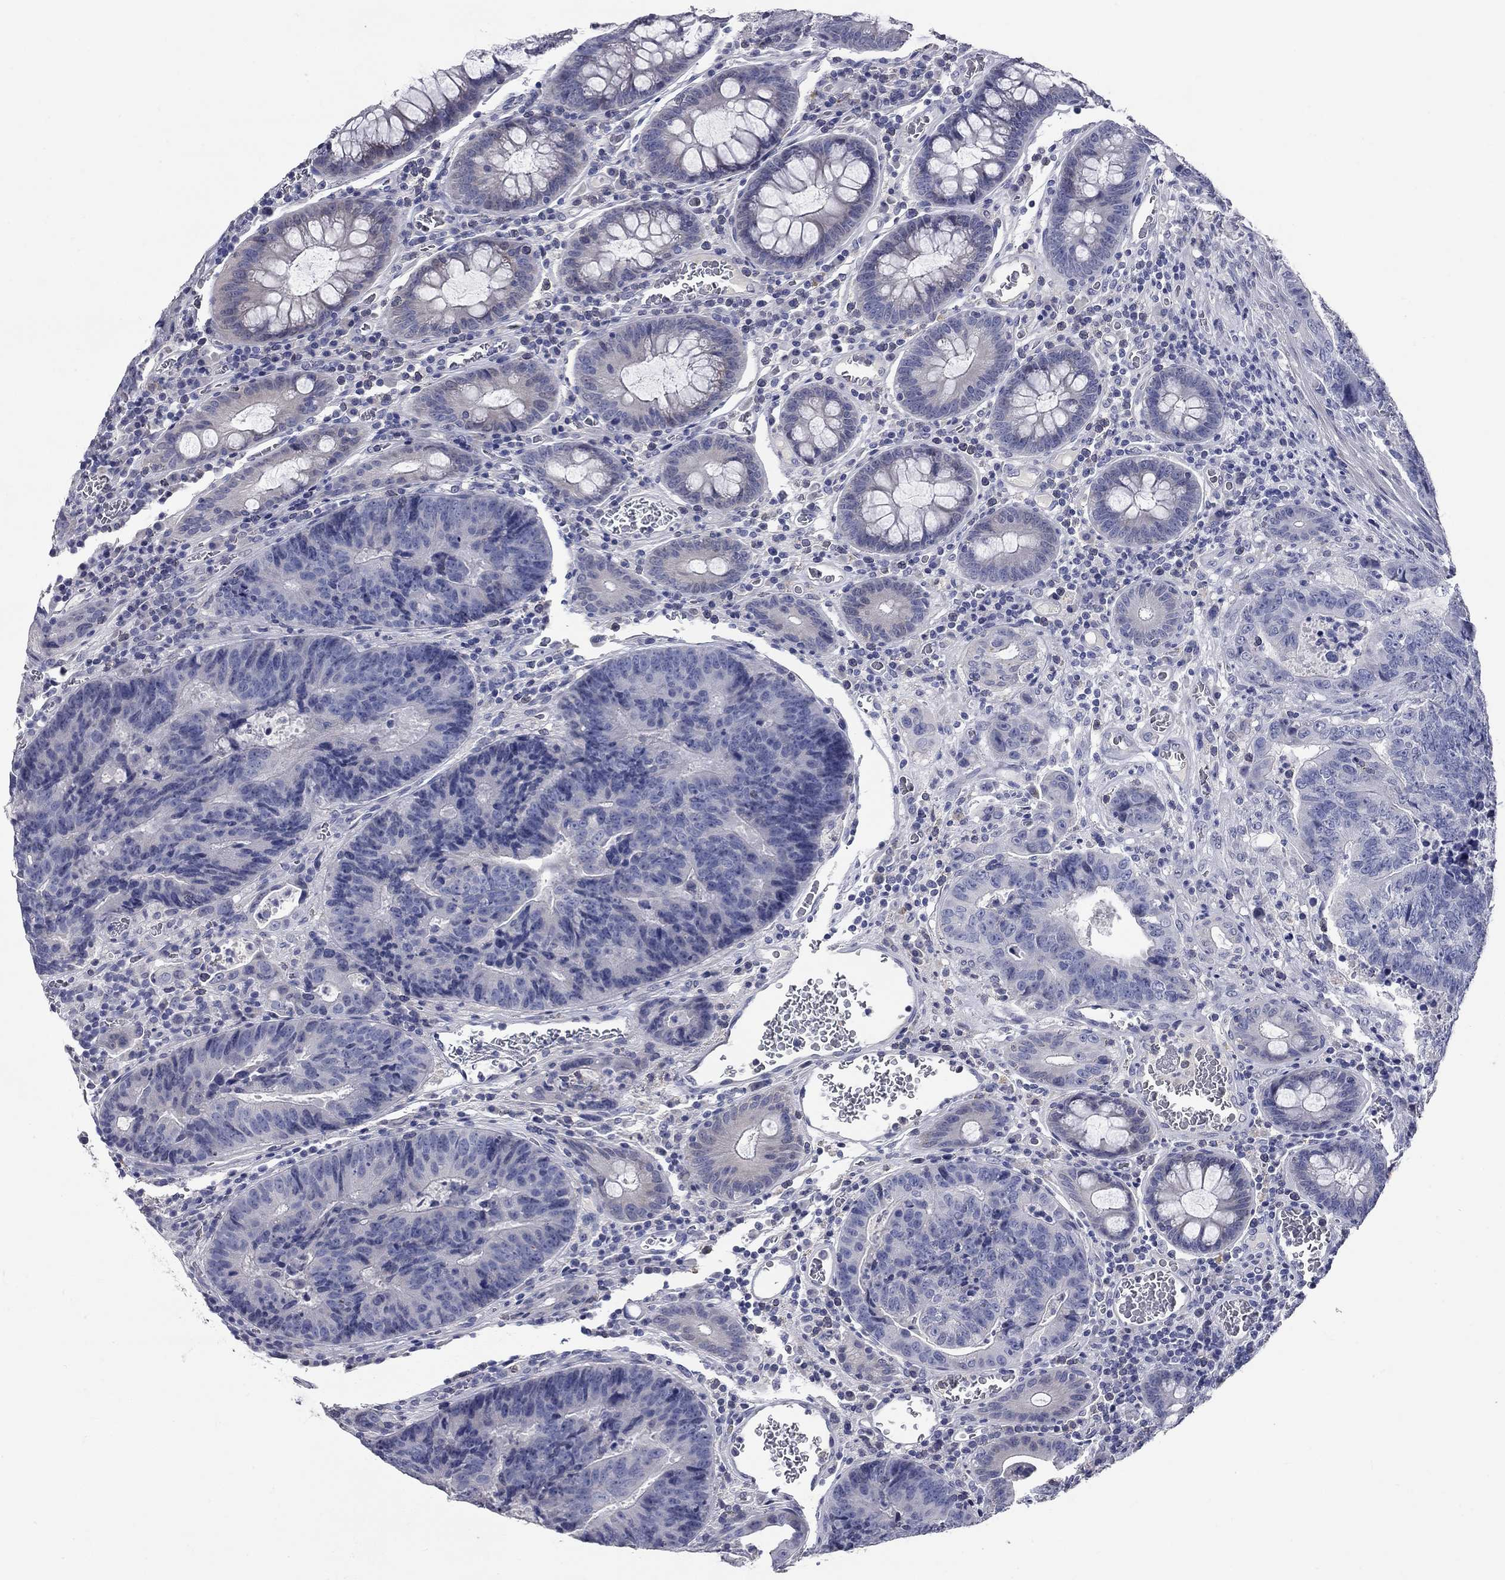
{"staining": {"intensity": "negative", "quantity": "none", "location": "none"}, "tissue": "colorectal cancer", "cell_type": "Tumor cells", "image_type": "cancer", "snomed": [{"axis": "morphology", "description": "Adenocarcinoma, NOS"}, {"axis": "topography", "description": "Colon"}], "caption": "Immunohistochemistry (IHC) image of human colorectal cancer stained for a protein (brown), which reveals no expression in tumor cells.", "gene": "SYT12", "patient": {"sex": "female", "age": 48}}